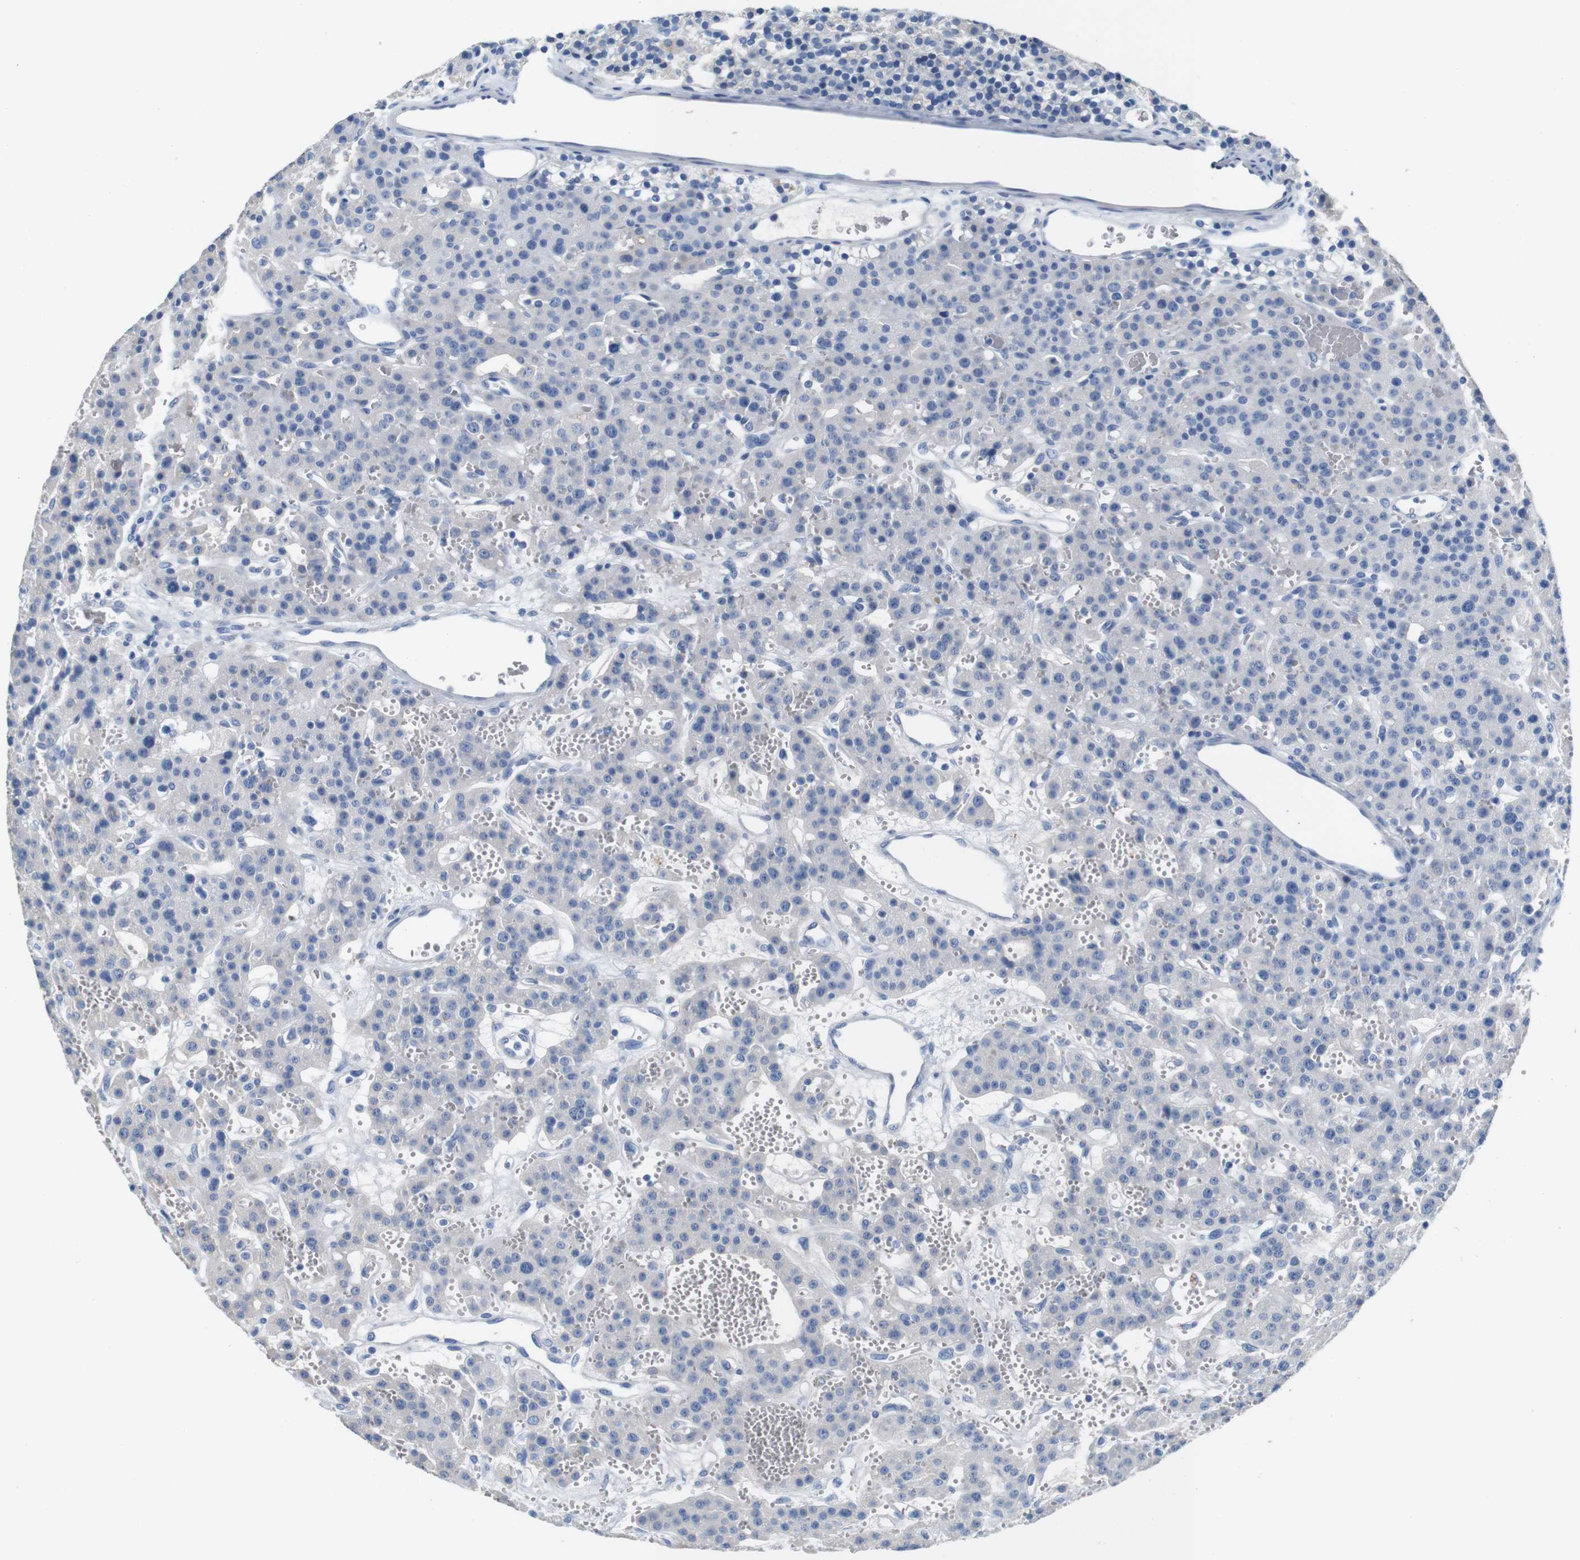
{"staining": {"intensity": "negative", "quantity": "none", "location": "none"}, "tissue": "parathyroid gland", "cell_type": "Glandular cells", "image_type": "normal", "snomed": [{"axis": "morphology", "description": "Normal tissue, NOS"}, {"axis": "morphology", "description": "Adenoma, NOS"}, {"axis": "topography", "description": "Parathyroid gland"}], "caption": "DAB (3,3'-diaminobenzidine) immunohistochemical staining of unremarkable parathyroid gland exhibits no significant expression in glandular cells.", "gene": "IGSF8", "patient": {"sex": "female", "age": 81}}